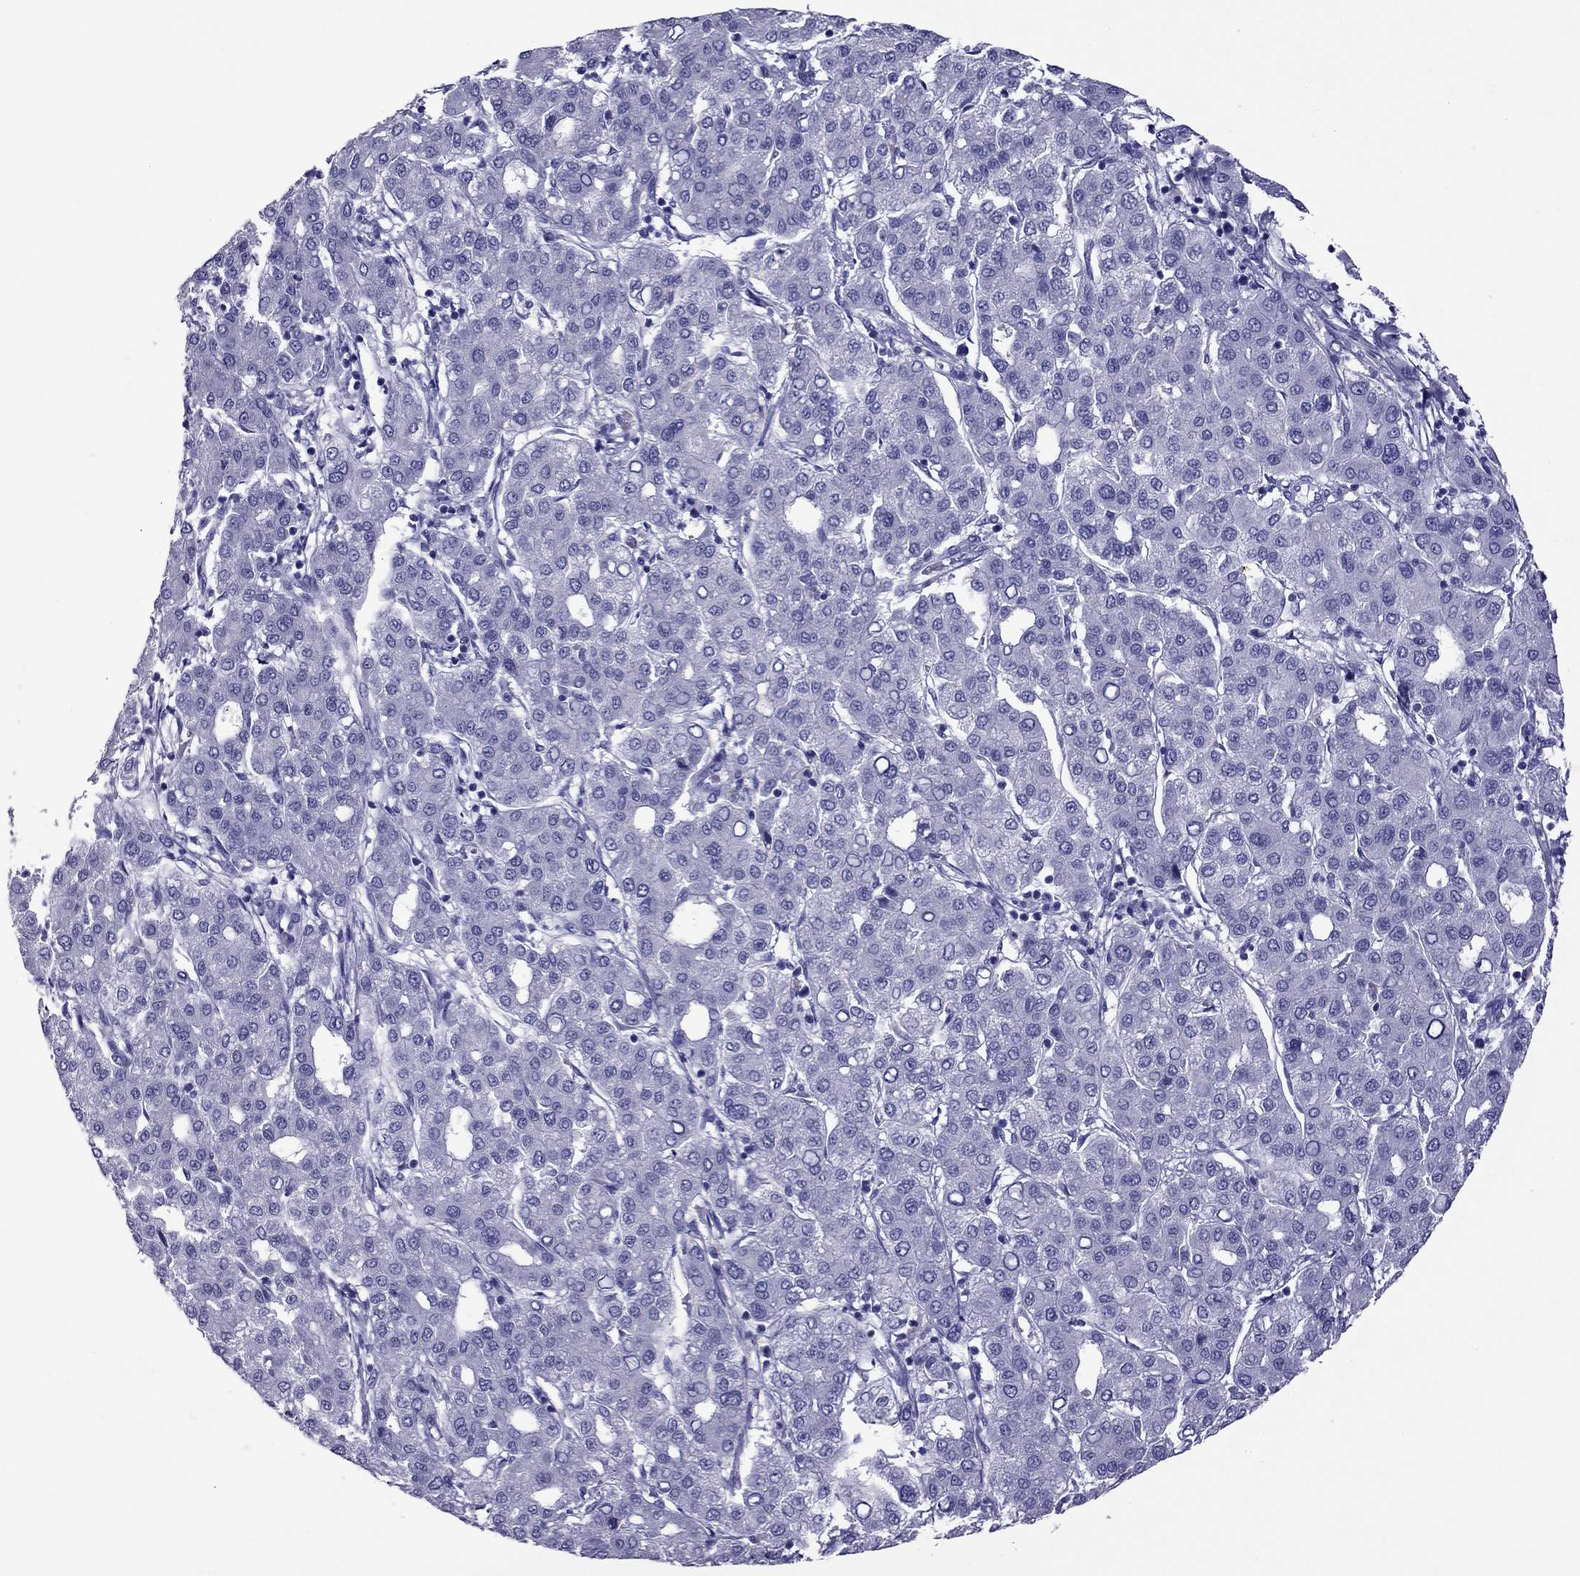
{"staining": {"intensity": "negative", "quantity": "none", "location": "none"}, "tissue": "liver cancer", "cell_type": "Tumor cells", "image_type": "cancer", "snomed": [{"axis": "morphology", "description": "Carcinoma, Hepatocellular, NOS"}, {"axis": "topography", "description": "Liver"}], "caption": "This is a photomicrograph of IHC staining of liver cancer, which shows no staining in tumor cells. (DAB IHC with hematoxylin counter stain).", "gene": "SCART1", "patient": {"sex": "male", "age": 65}}